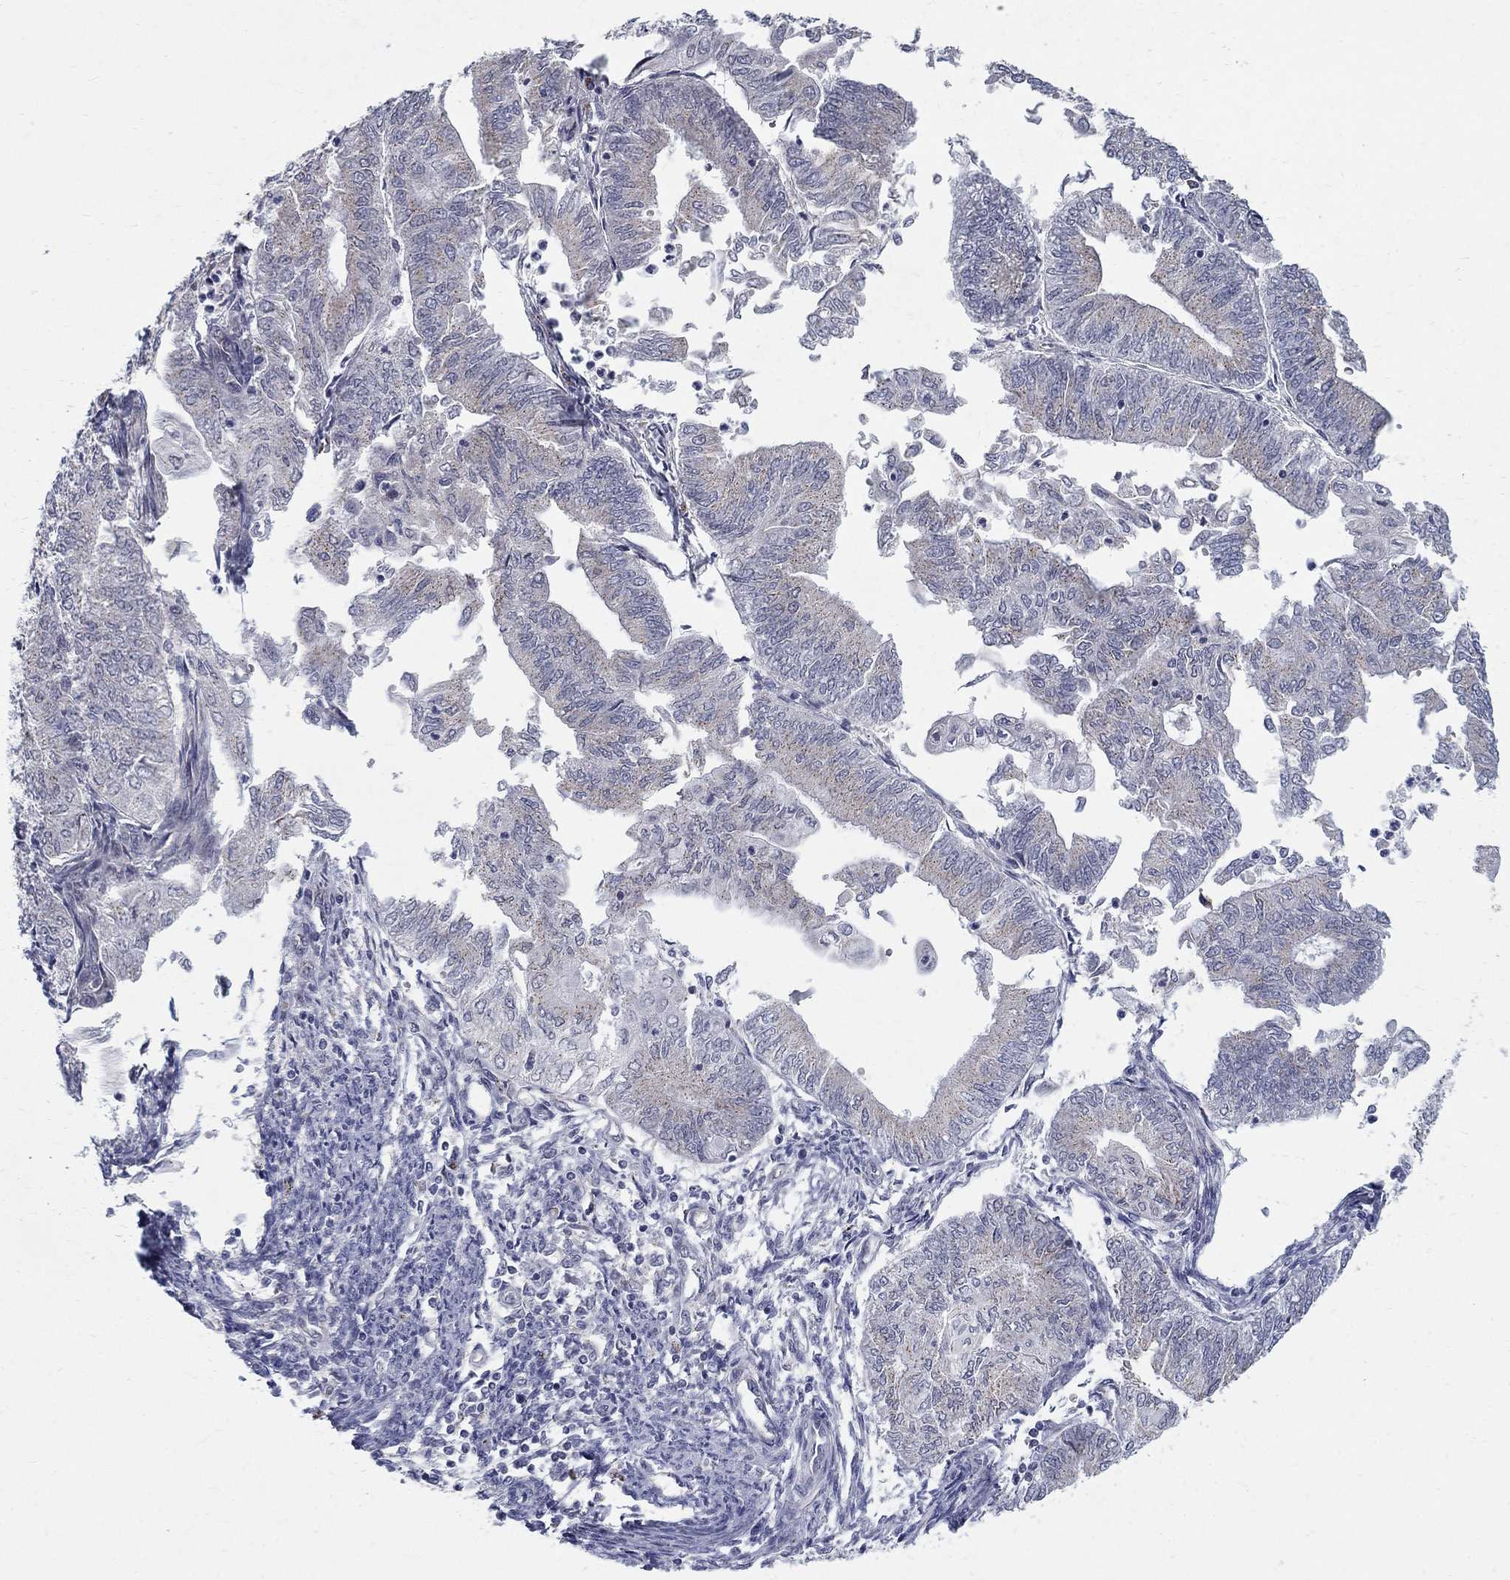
{"staining": {"intensity": "negative", "quantity": "none", "location": "none"}, "tissue": "endometrial cancer", "cell_type": "Tumor cells", "image_type": "cancer", "snomed": [{"axis": "morphology", "description": "Adenocarcinoma, NOS"}, {"axis": "topography", "description": "Endometrium"}], "caption": "This micrograph is of endometrial adenocarcinoma stained with immunohistochemistry to label a protein in brown with the nuclei are counter-stained blue. There is no expression in tumor cells. The staining was performed using DAB to visualize the protein expression in brown, while the nuclei were stained in blue with hematoxylin (Magnification: 20x).", "gene": "PANK3", "patient": {"sex": "female", "age": 59}}